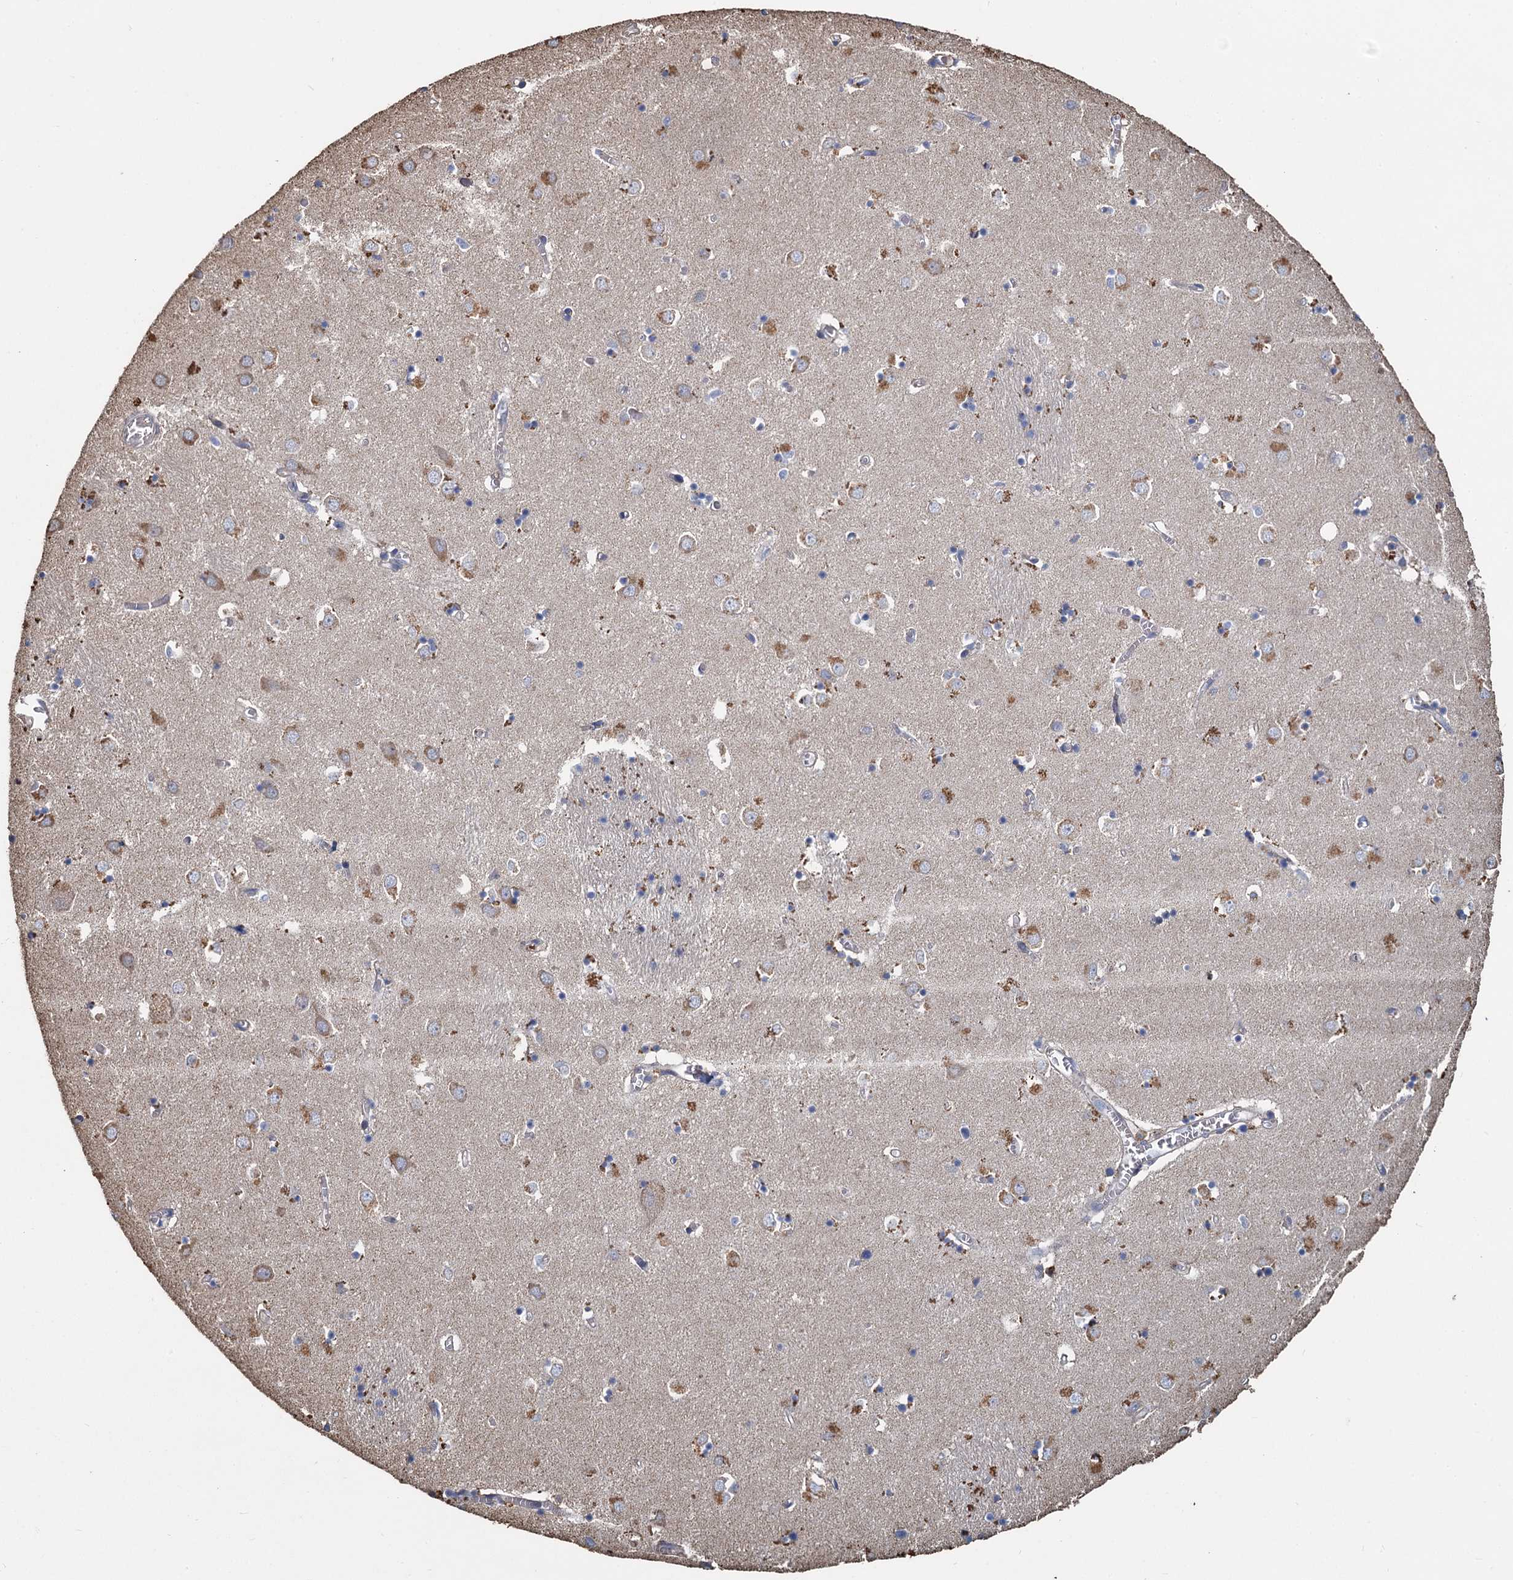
{"staining": {"intensity": "negative", "quantity": "none", "location": "none"}, "tissue": "caudate", "cell_type": "Glial cells", "image_type": "normal", "snomed": [{"axis": "morphology", "description": "Normal tissue, NOS"}, {"axis": "topography", "description": "Lateral ventricle wall"}], "caption": "A high-resolution micrograph shows IHC staining of normal caudate, which demonstrates no significant positivity in glial cells.", "gene": "TCTN2", "patient": {"sex": "male", "age": 70}}